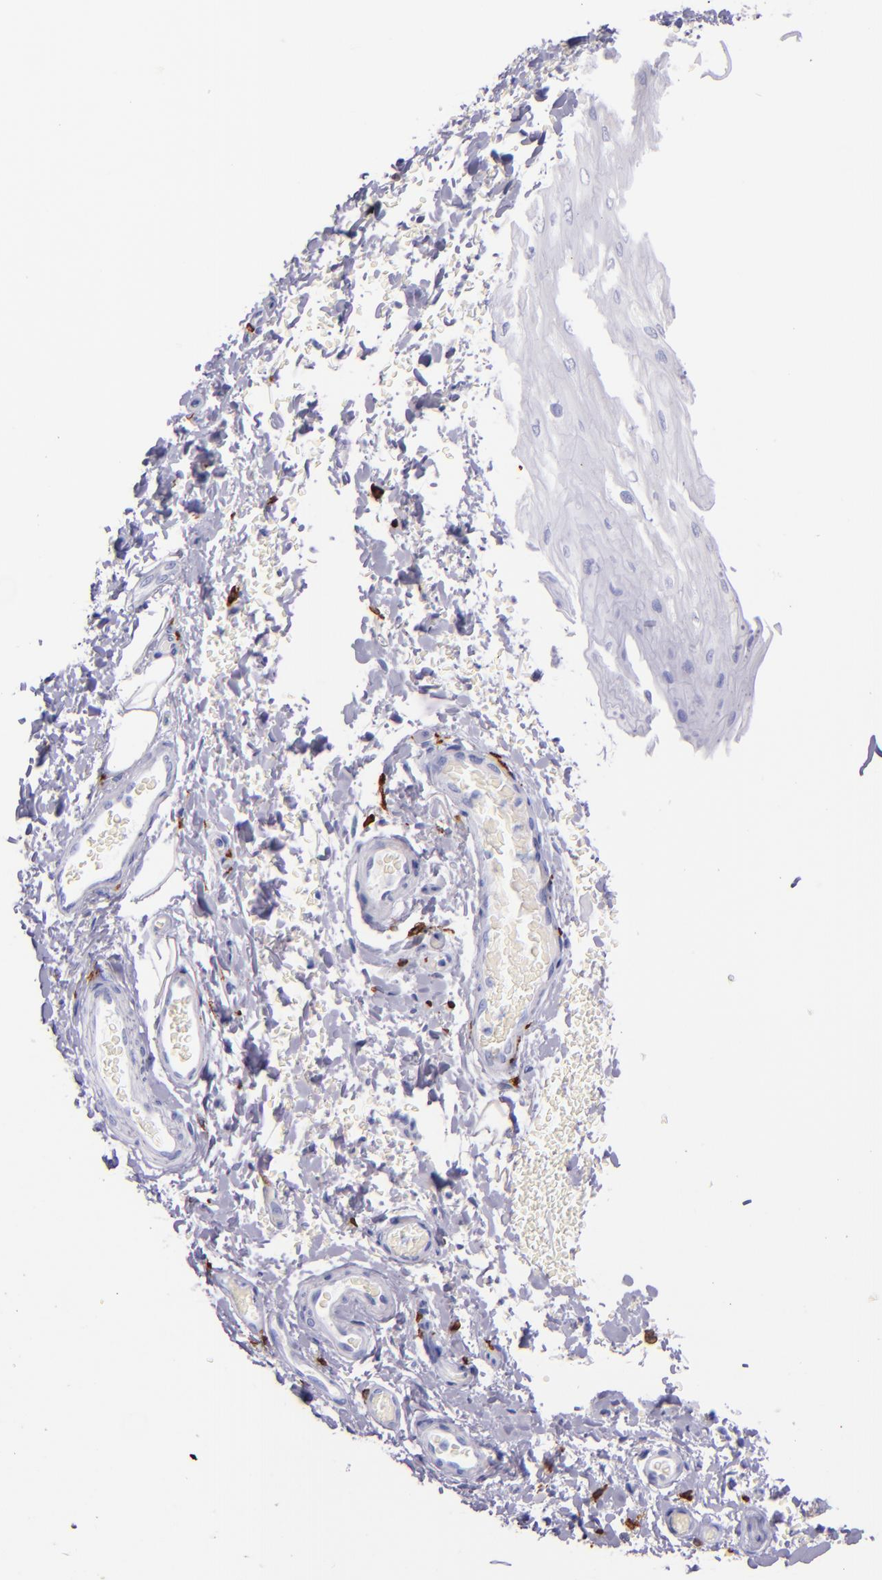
{"staining": {"intensity": "negative", "quantity": "none", "location": "none"}, "tissue": "esophagus", "cell_type": "Squamous epithelial cells", "image_type": "normal", "snomed": [{"axis": "morphology", "description": "Normal tissue, NOS"}, {"axis": "topography", "description": "Esophagus"}], "caption": "Immunohistochemistry (IHC) micrograph of normal esophagus stained for a protein (brown), which reveals no staining in squamous epithelial cells.", "gene": "CD163", "patient": {"sex": "male", "age": 62}}